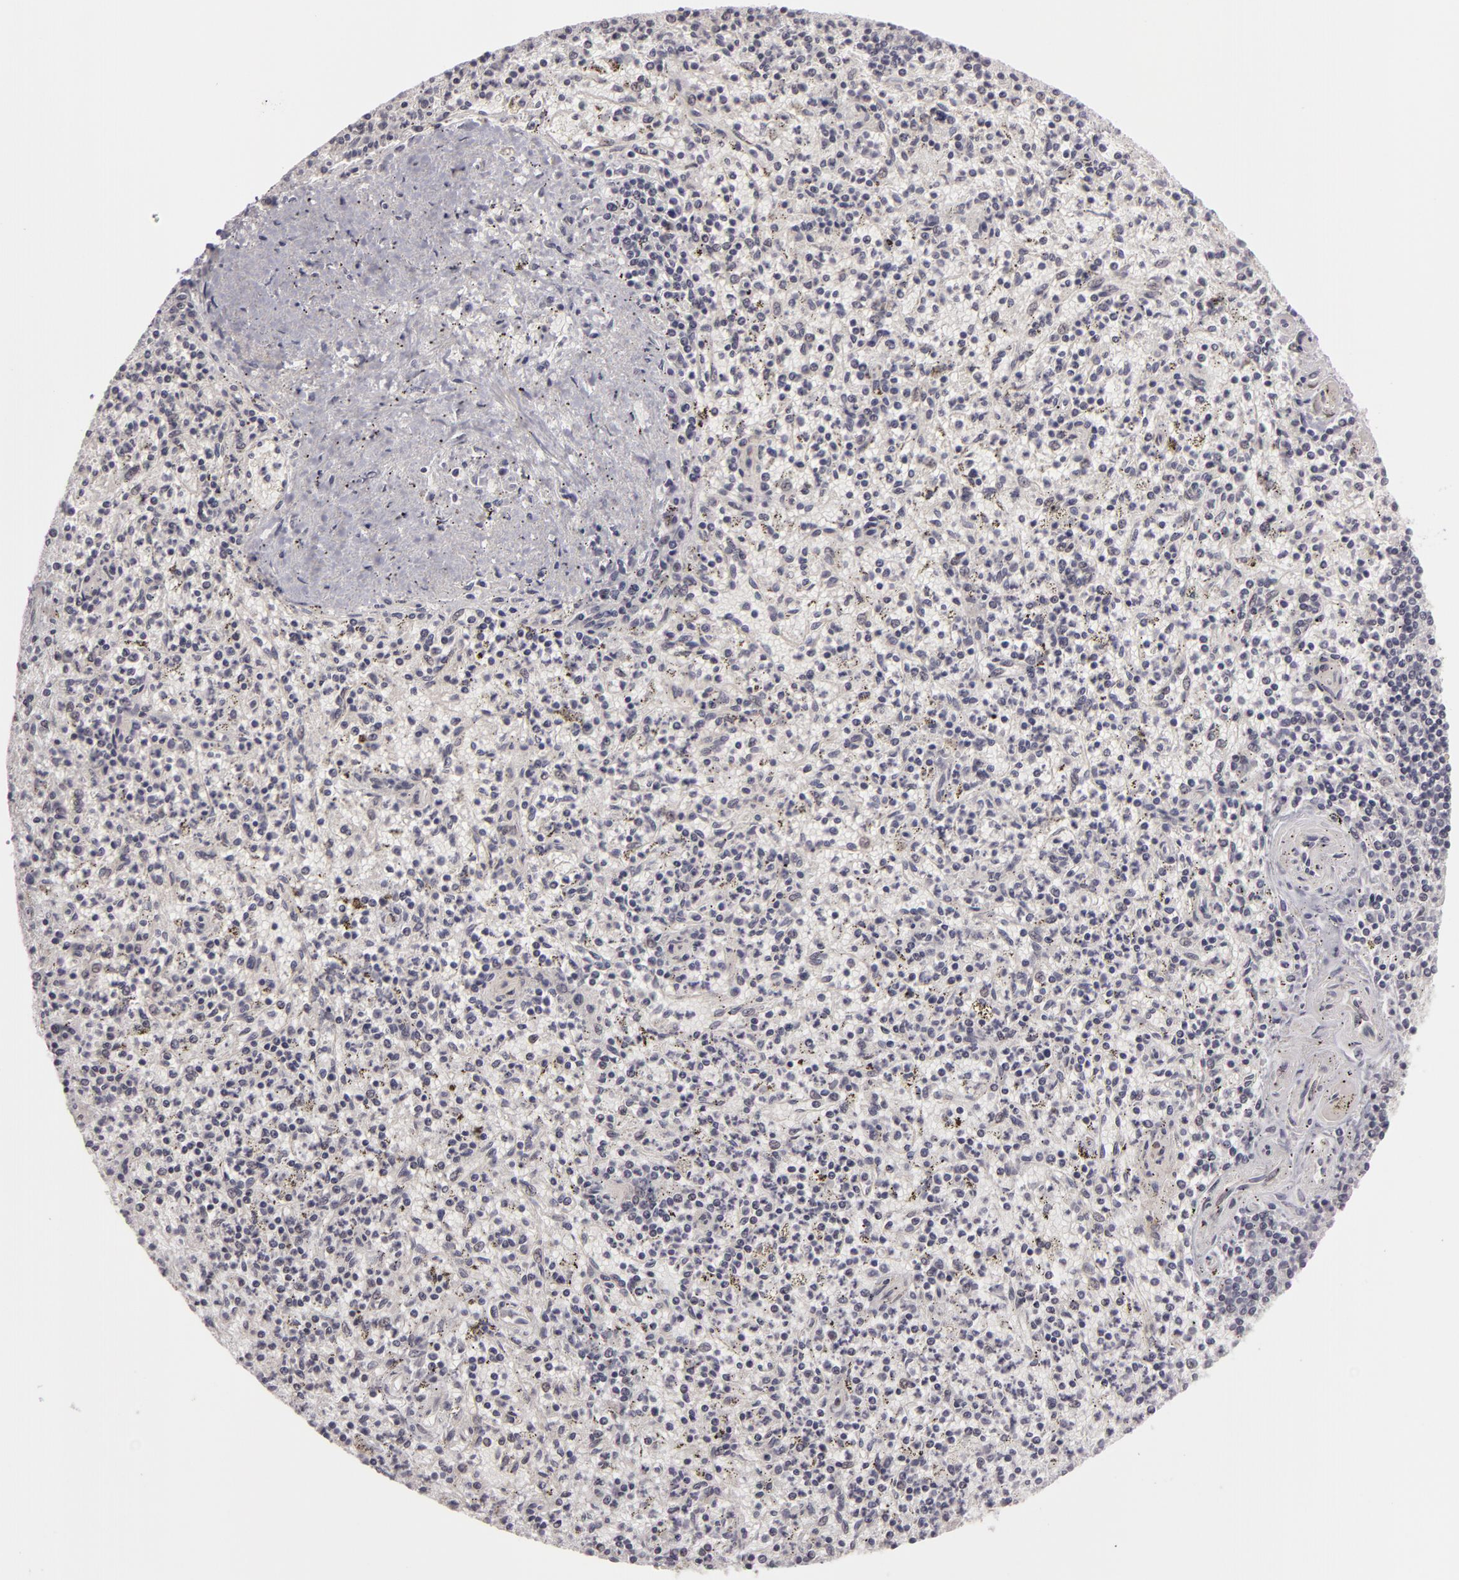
{"staining": {"intensity": "moderate", "quantity": "25%-75%", "location": "nuclear"}, "tissue": "spleen", "cell_type": "Cells in red pulp", "image_type": "normal", "snomed": [{"axis": "morphology", "description": "Normal tissue, NOS"}, {"axis": "topography", "description": "Spleen"}], "caption": "Cells in red pulp exhibit moderate nuclear positivity in approximately 25%-75% of cells in benign spleen. (Brightfield microscopy of DAB IHC at high magnification).", "gene": "ZNF133", "patient": {"sex": "male", "age": 72}}